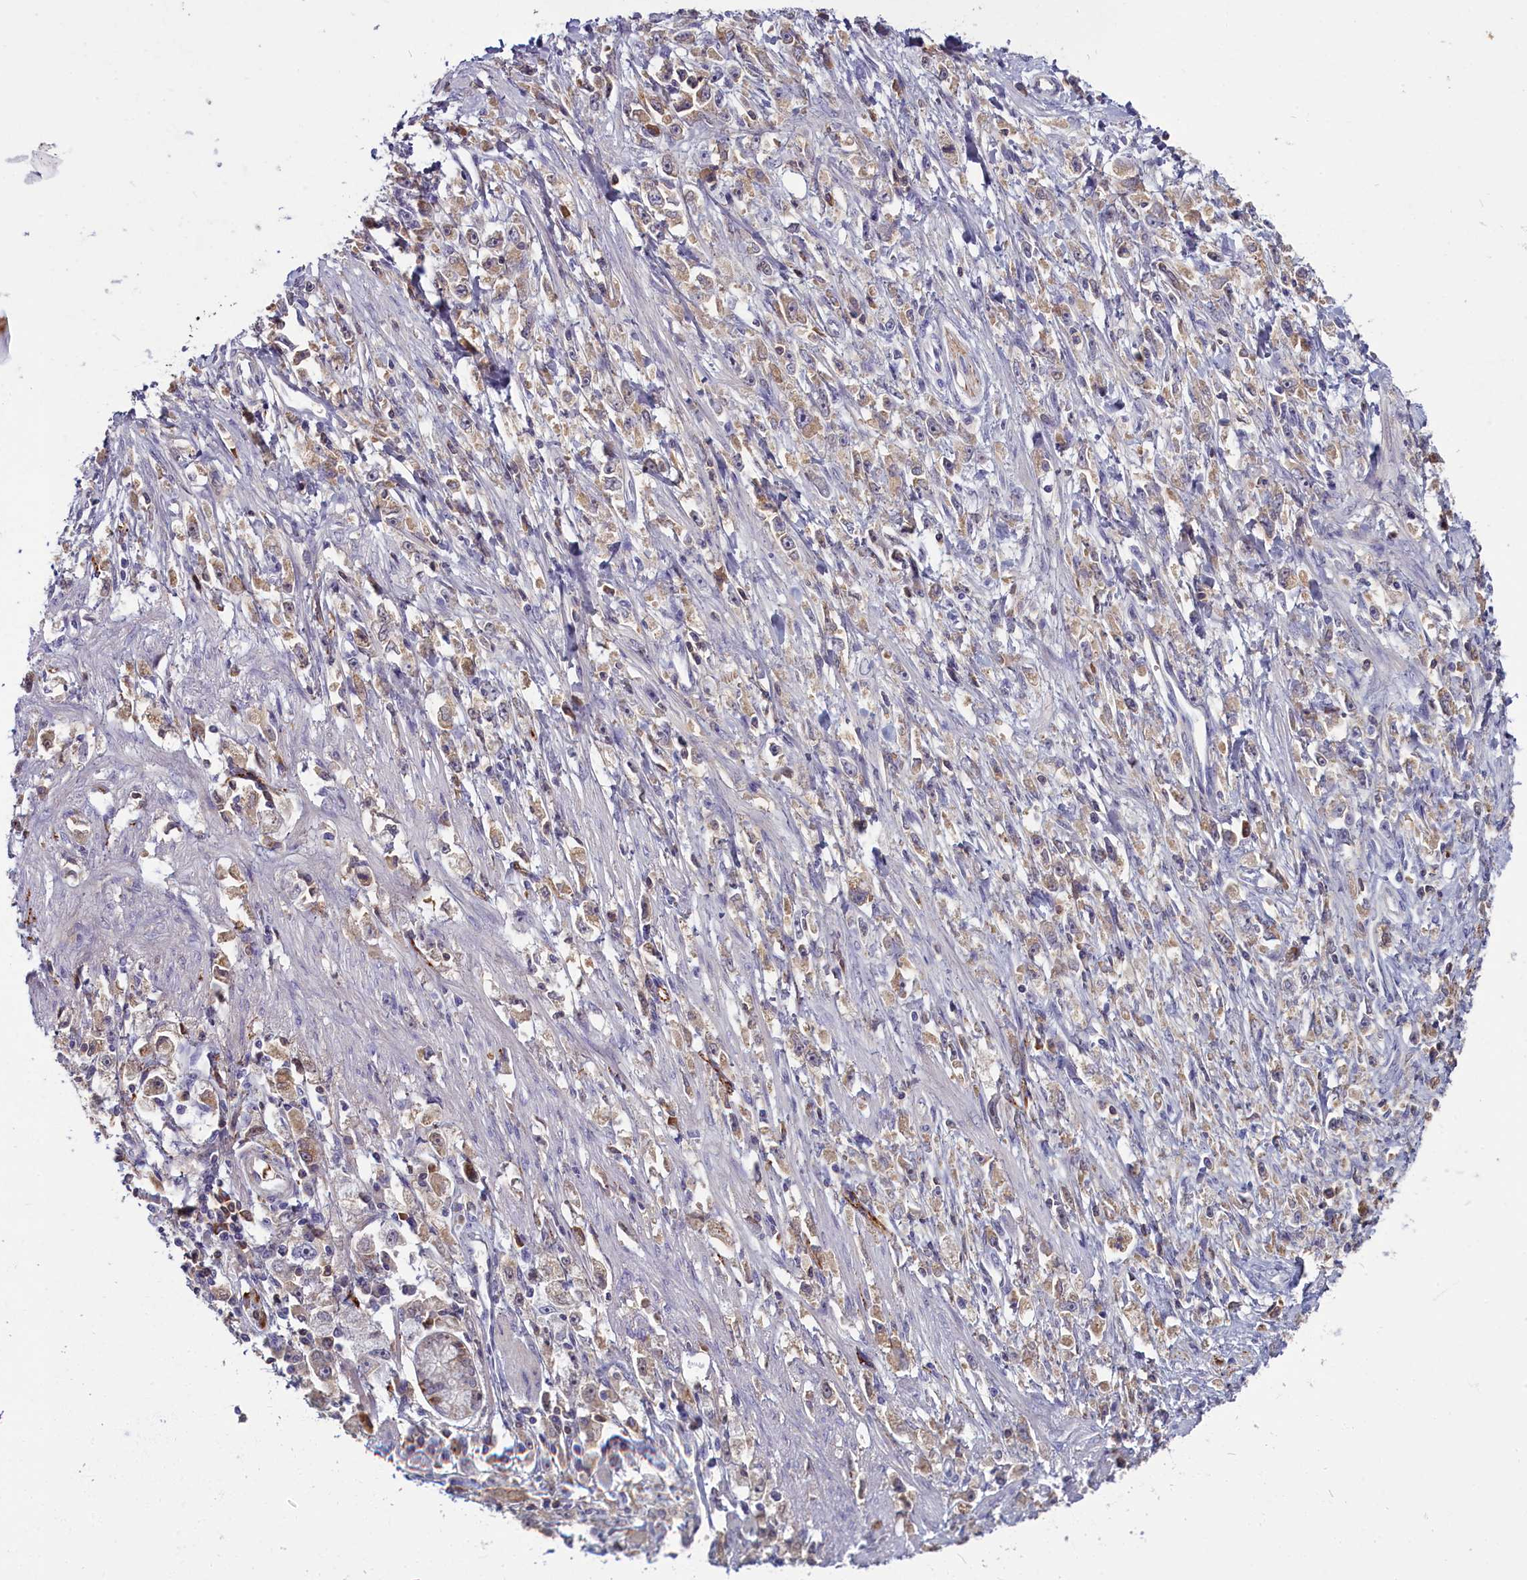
{"staining": {"intensity": "weak", "quantity": ">75%", "location": "cytoplasmic/membranous"}, "tissue": "stomach cancer", "cell_type": "Tumor cells", "image_type": "cancer", "snomed": [{"axis": "morphology", "description": "Adenocarcinoma, NOS"}, {"axis": "topography", "description": "Stomach"}], "caption": "IHC micrograph of human stomach adenocarcinoma stained for a protein (brown), which demonstrates low levels of weak cytoplasmic/membranous expression in about >75% of tumor cells.", "gene": "SV2C", "patient": {"sex": "female", "age": 59}}